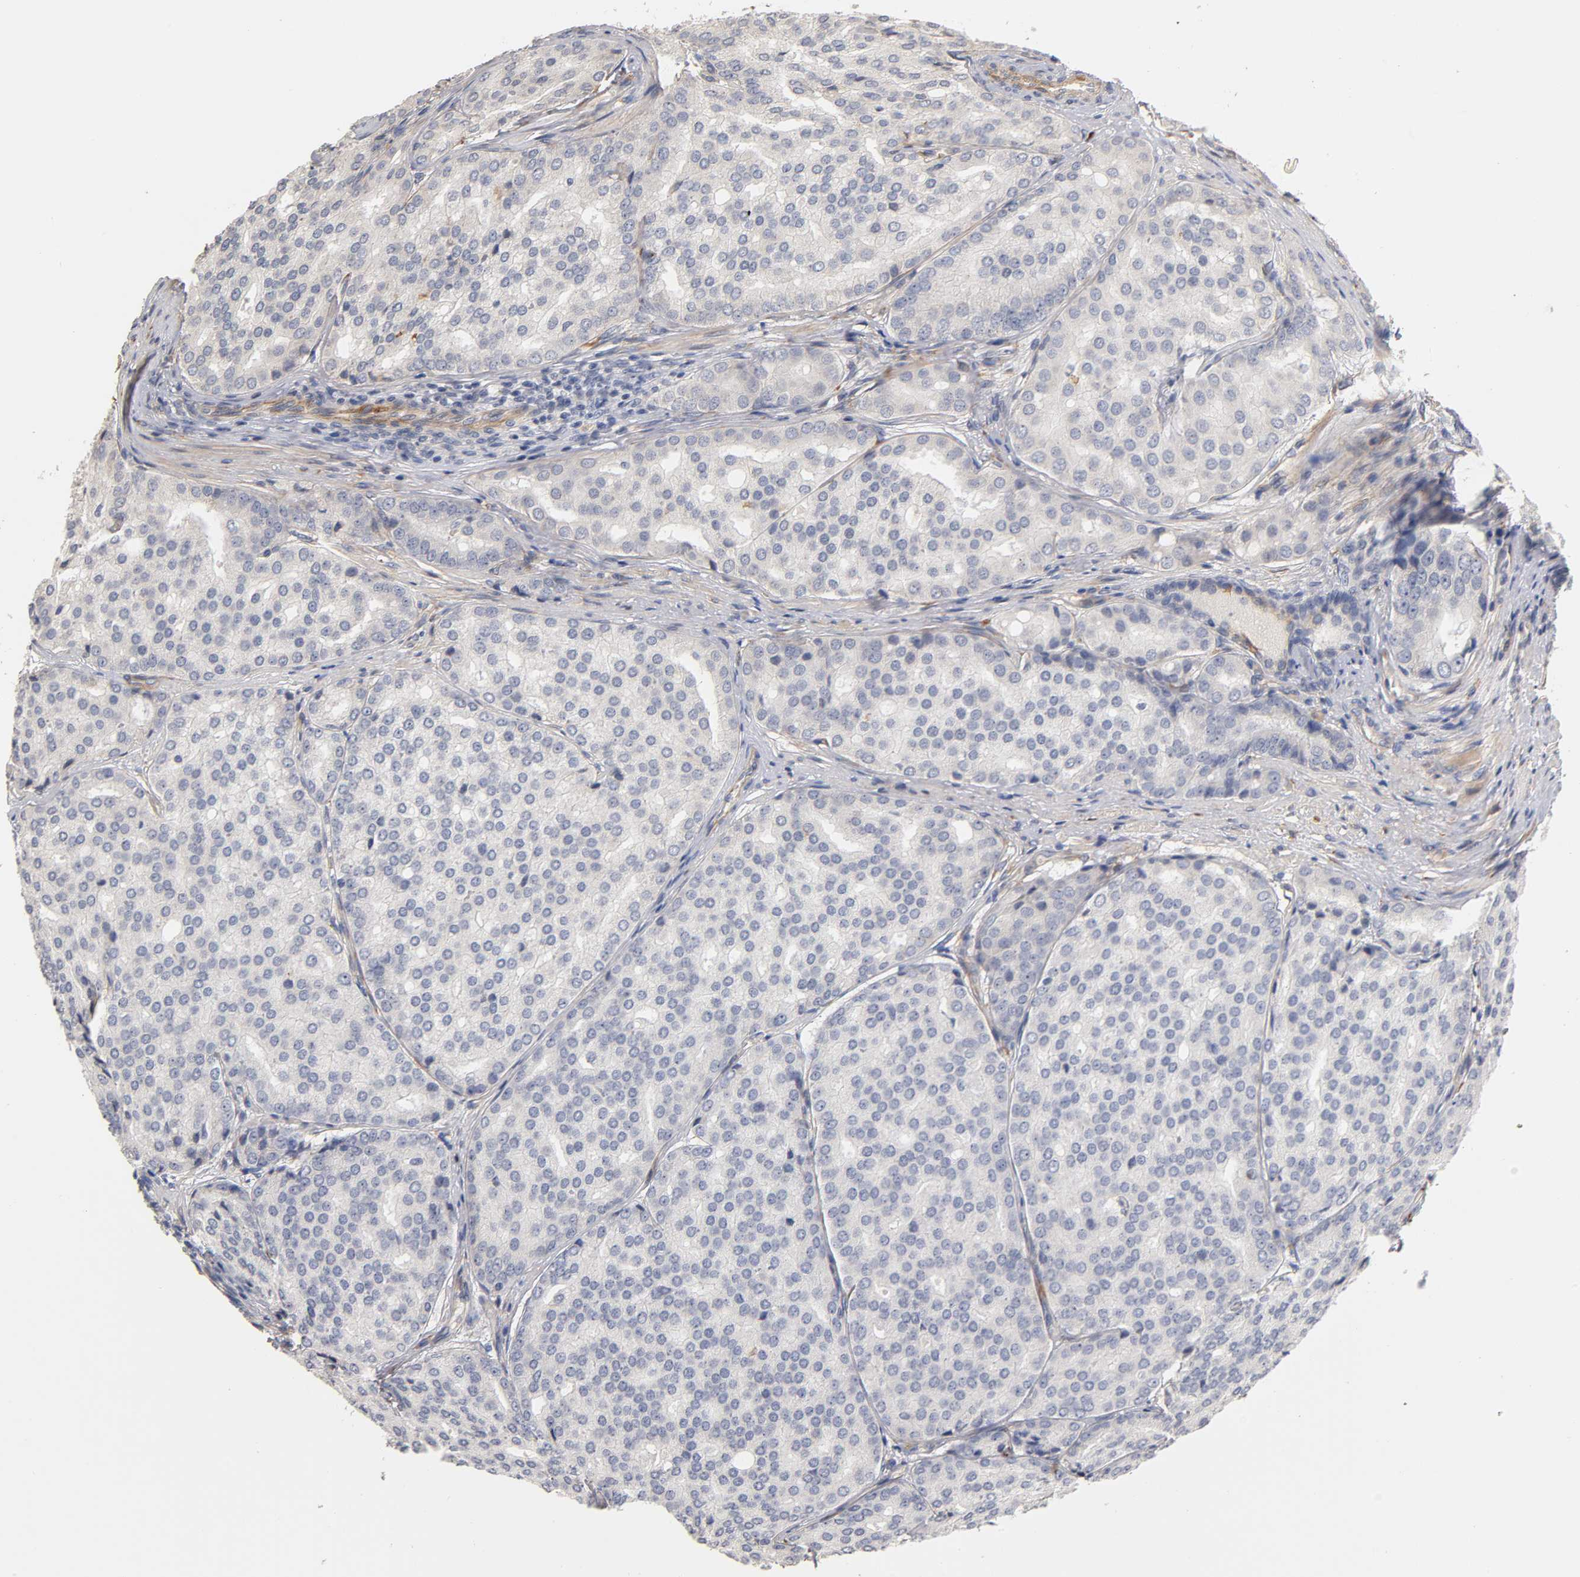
{"staining": {"intensity": "negative", "quantity": "none", "location": "none"}, "tissue": "prostate cancer", "cell_type": "Tumor cells", "image_type": "cancer", "snomed": [{"axis": "morphology", "description": "Adenocarcinoma, High grade"}, {"axis": "topography", "description": "Prostate"}], "caption": "Tumor cells are negative for brown protein staining in prostate high-grade adenocarcinoma.", "gene": "LAMB1", "patient": {"sex": "male", "age": 64}}